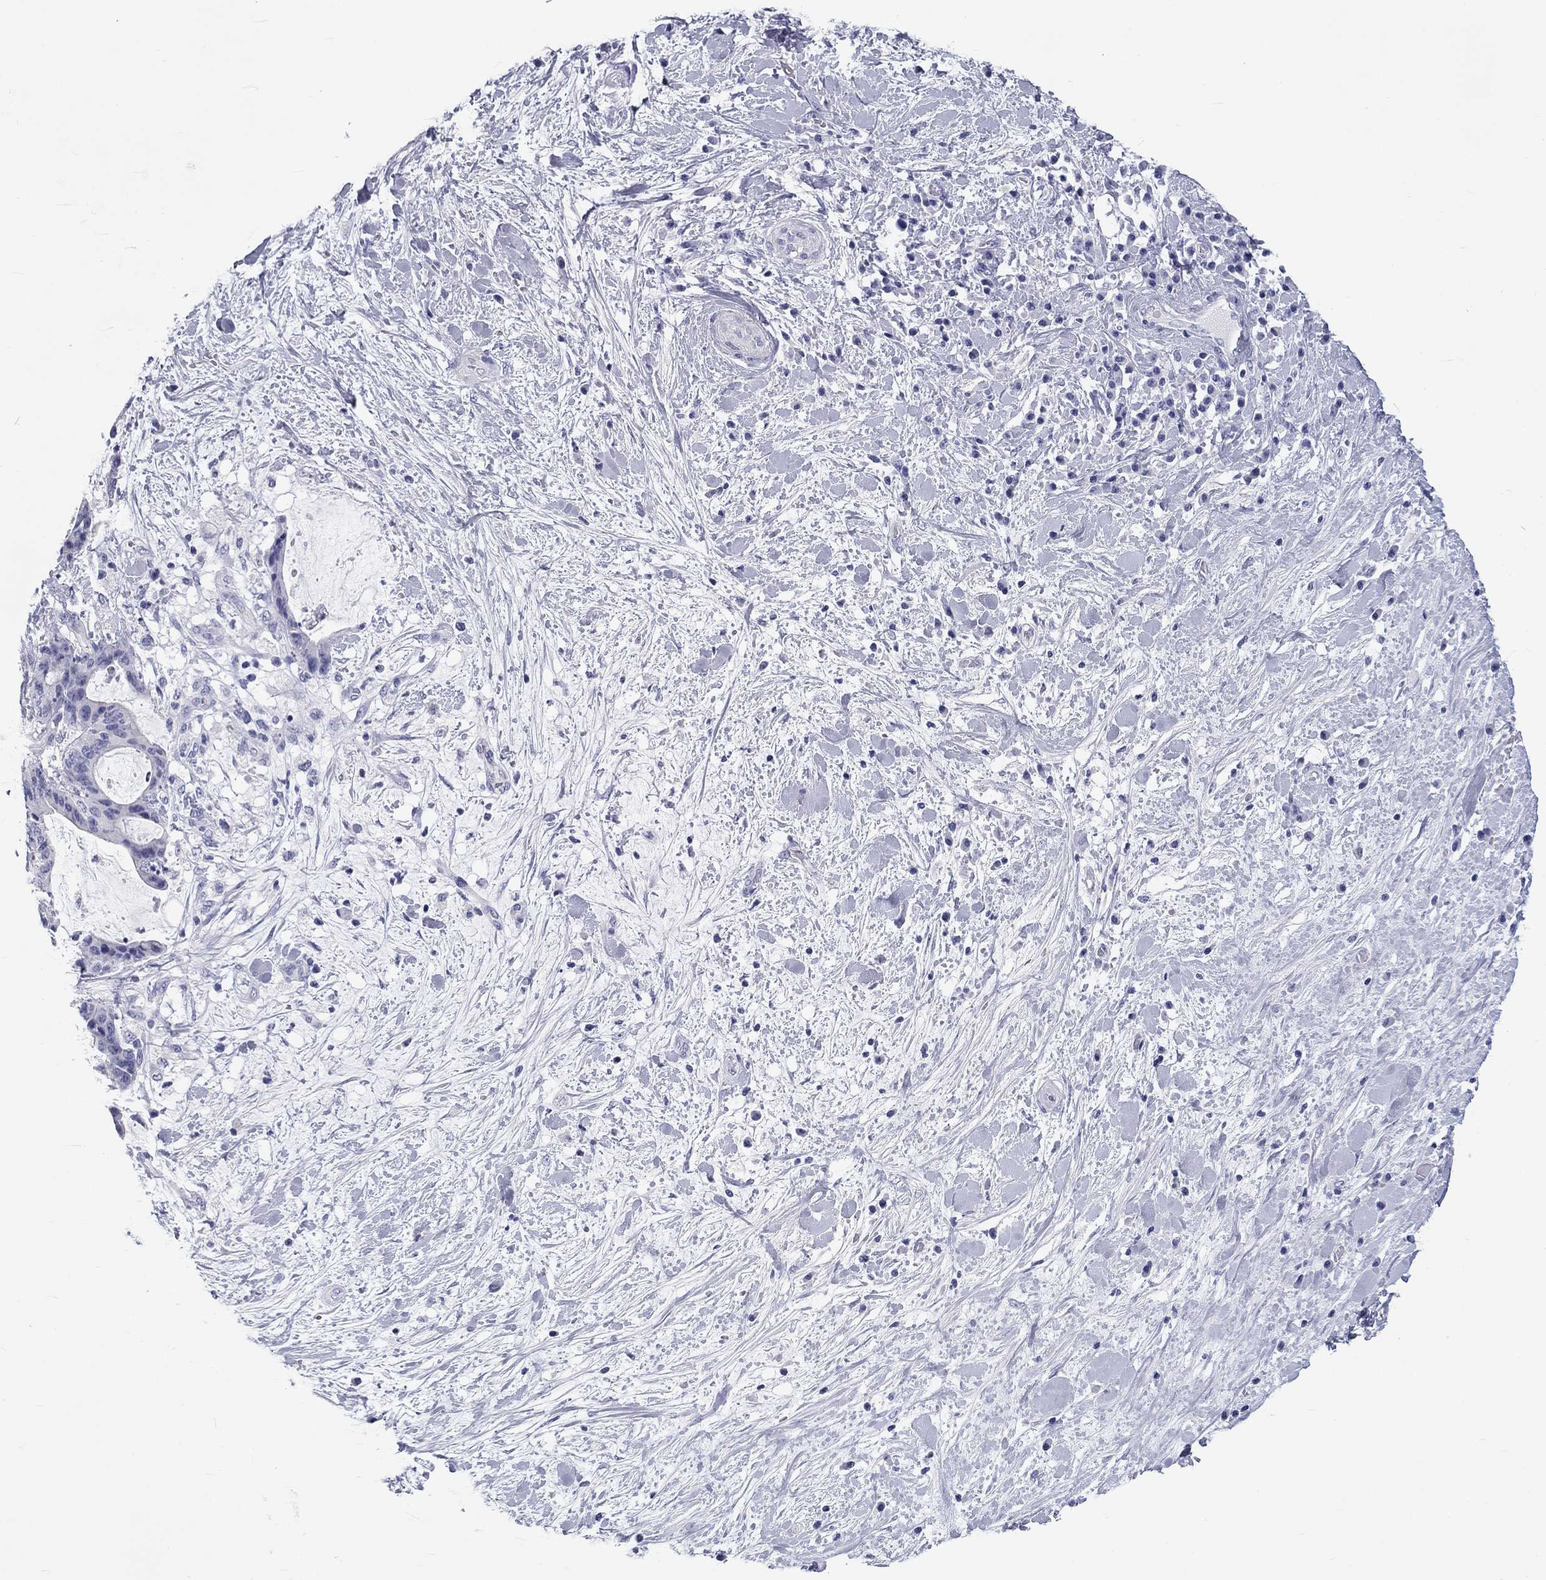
{"staining": {"intensity": "negative", "quantity": "none", "location": "none"}, "tissue": "liver cancer", "cell_type": "Tumor cells", "image_type": "cancer", "snomed": [{"axis": "morphology", "description": "Cholangiocarcinoma"}, {"axis": "topography", "description": "Liver"}], "caption": "Protein analysis of liver cholangiocarcinoma shows no significant expression in tumor cells.", "gene": "DNALI1", "patient": {"sex": "female", "age": 73}}